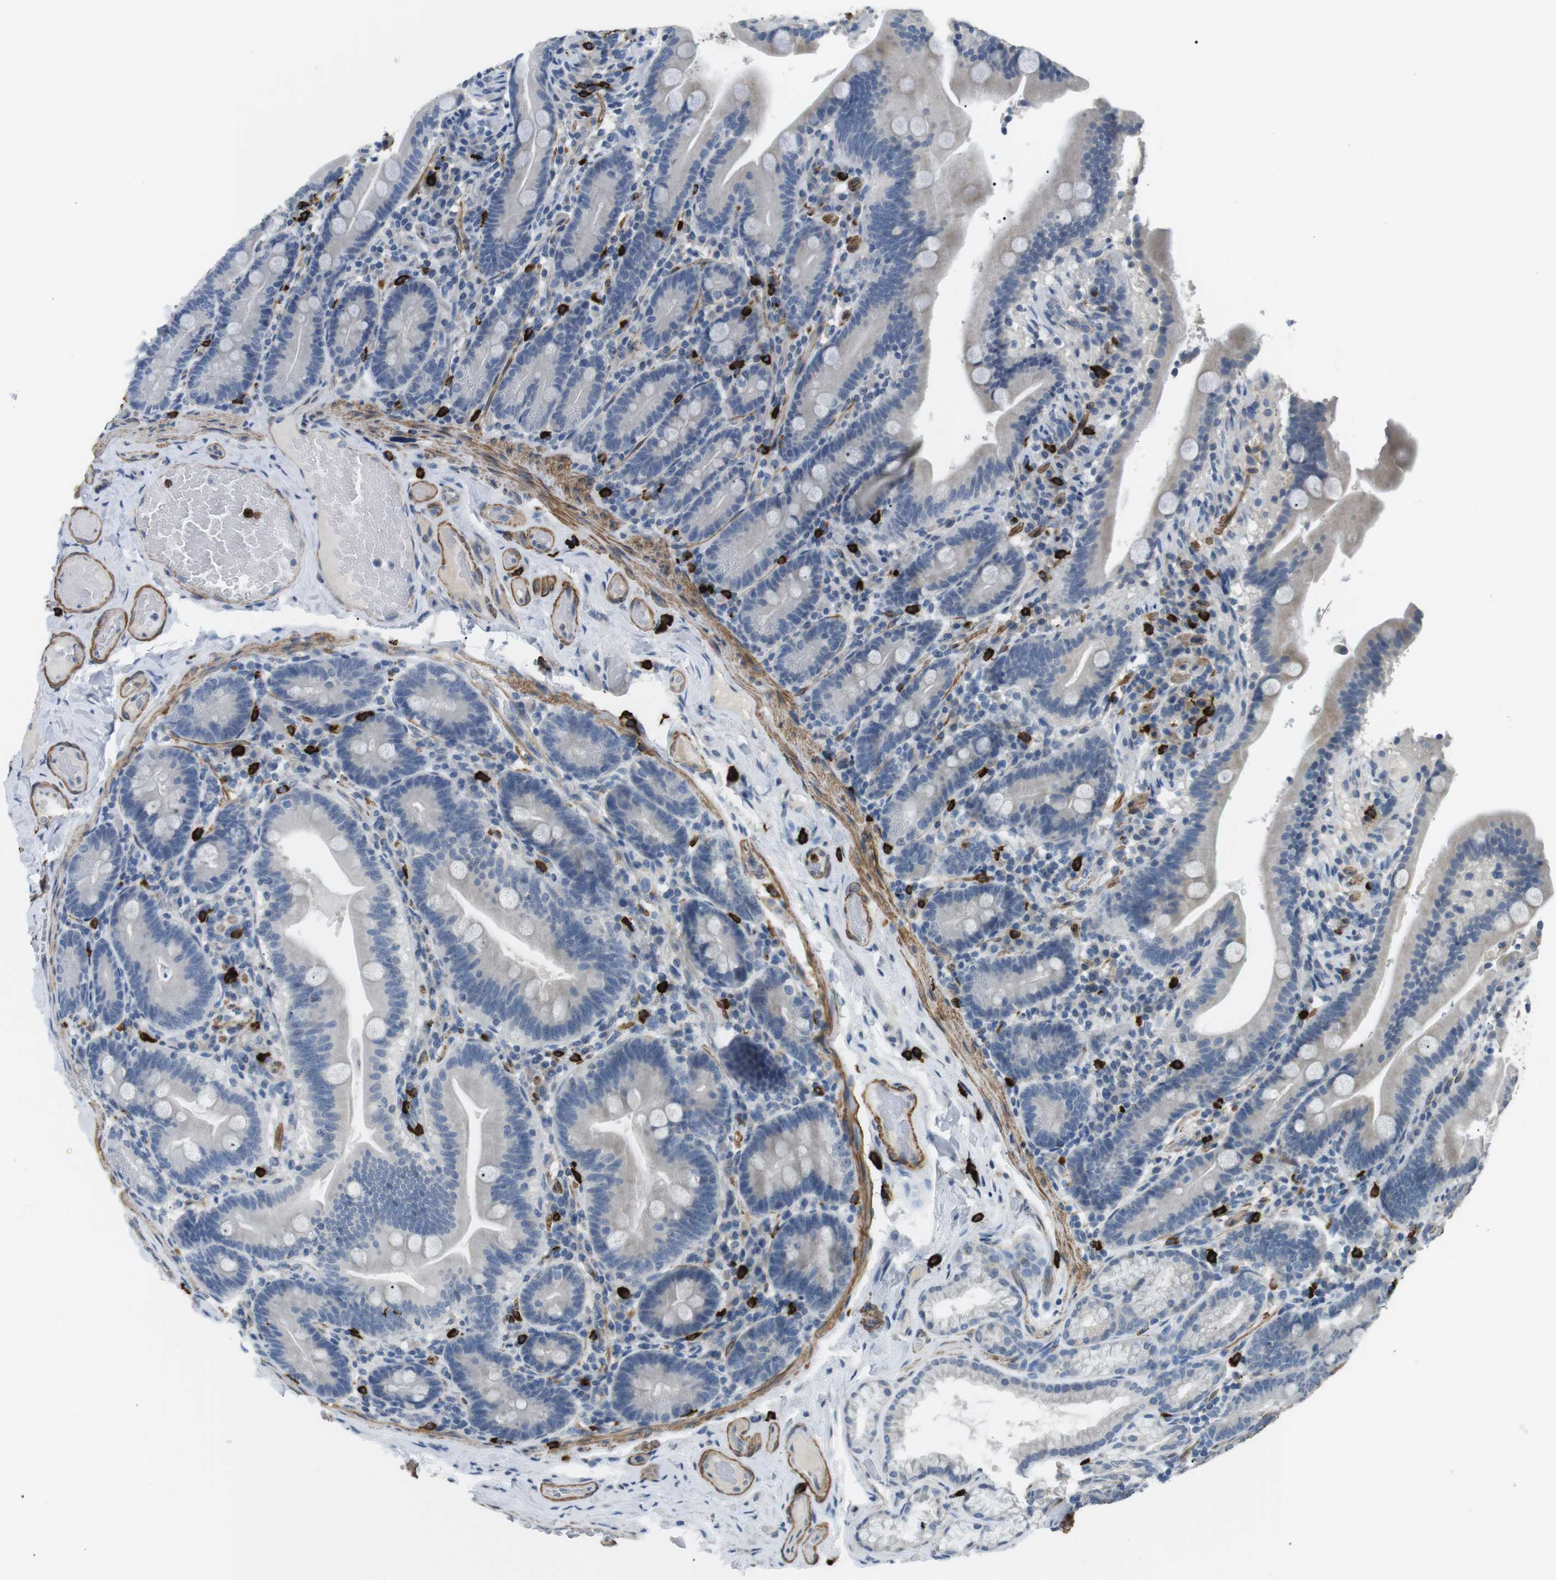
{"staining": {"intensity": "negative", "quantity": "none", "location": "none"}, "tissue": "duodenum", "cell_type": "Glandular cells", "image_type": "normal", "snomed": [{"axis": "morphology", "description": "Normal tissue, NOS"}, {"axis": "topography", "description": "Duodenum"}], "caption": "This is an immunohistochemistry histopathology image of normal human duodenum. There is no expression in glandular cells.", "gene": "GZMM", "patient": {"sex": "male", "age": 54}}